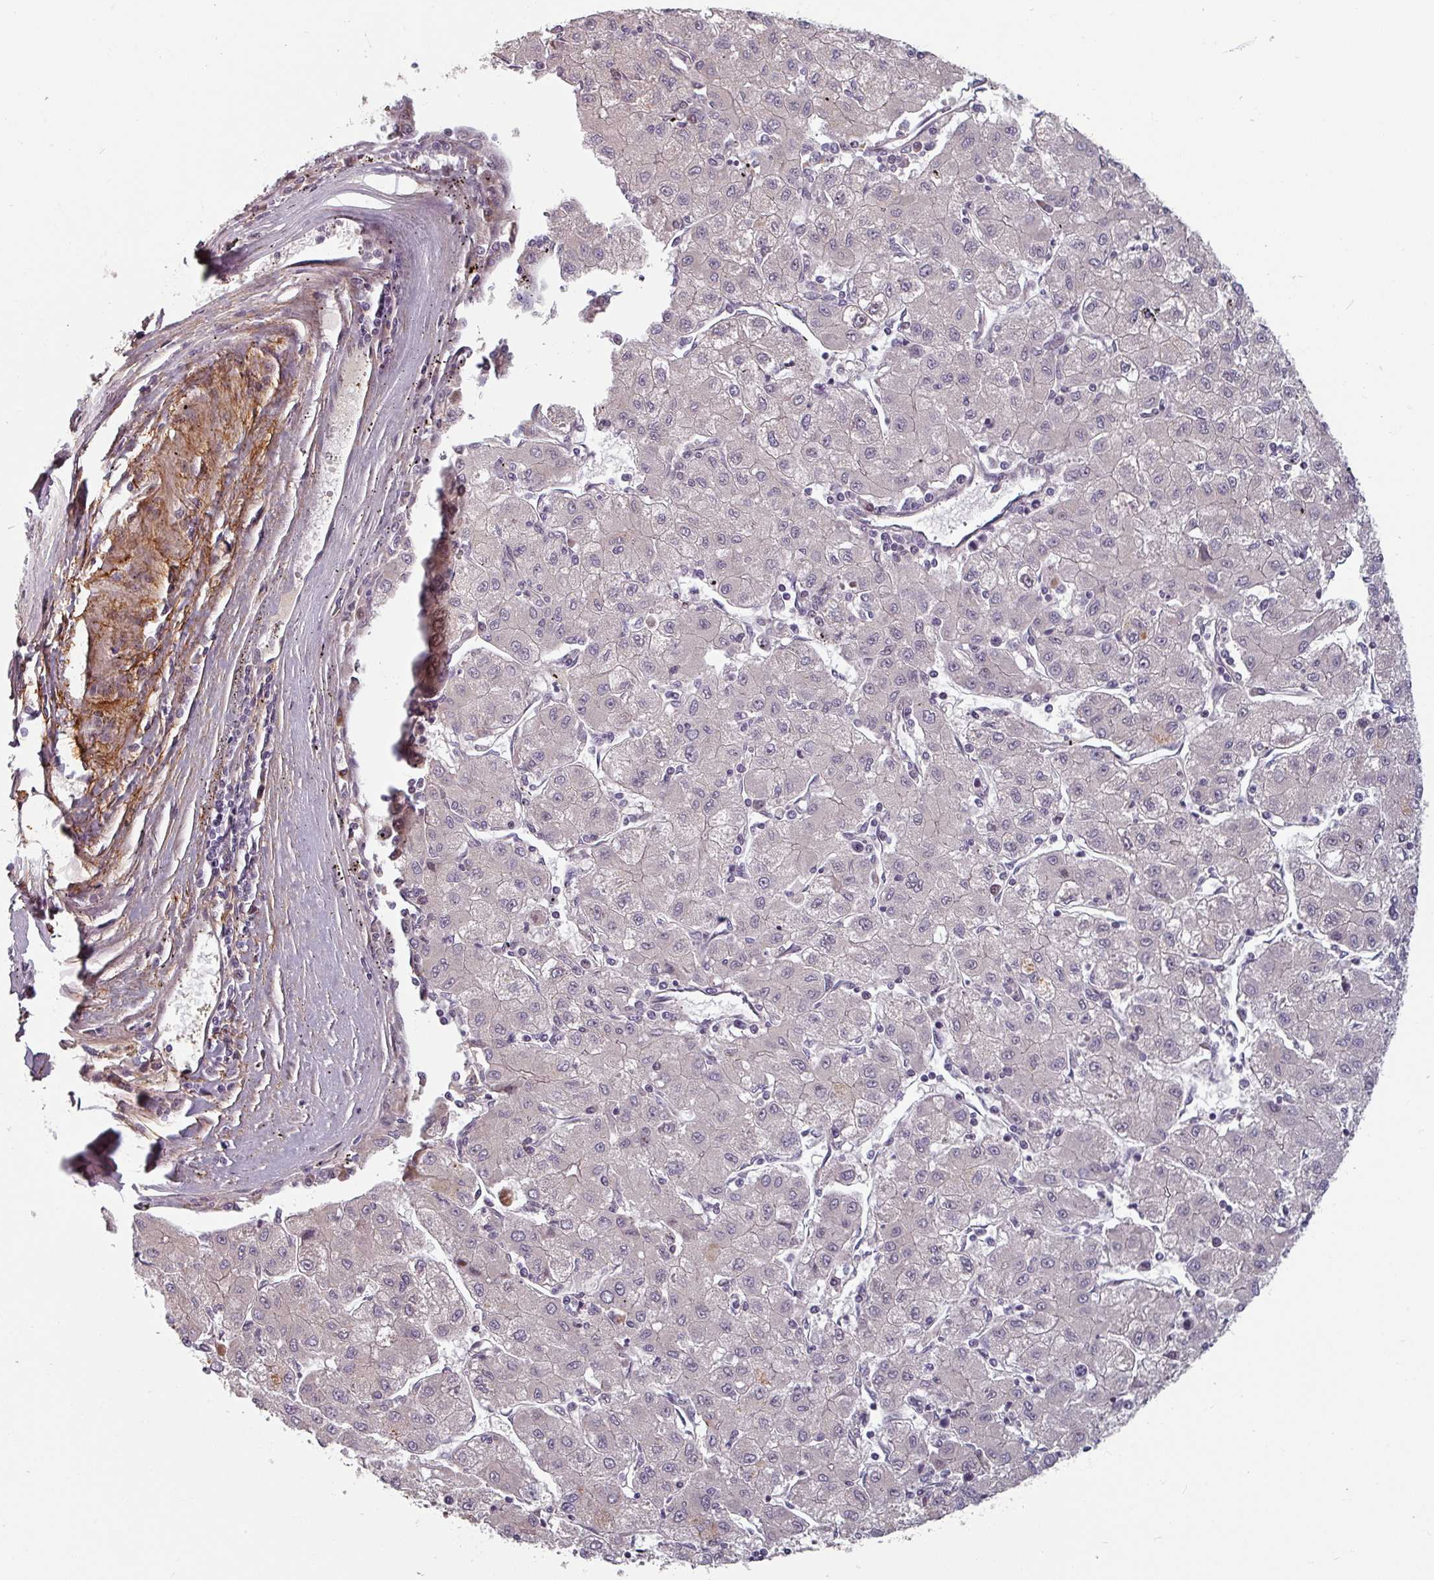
{"staining": {"intensity": "weak", "quantity": "<25%", "location": "cytoplasmic/membranous"}, "tissue": "liver cancer", "cell_type": "Tumor cells", "image_type": "cancer", "snomed": [{"axis": "morphology", "description": "Carcinoma, Hepatocellular, NOS"}, {"axis": "topography", "description": "Liver"}], "caption": "This is an immunohistochemistry photomicrograph of liver cancer. There is no expression in tumor cells.", "gene": "CYB5RL", "patient": {"sex": "male", "age": 72}}